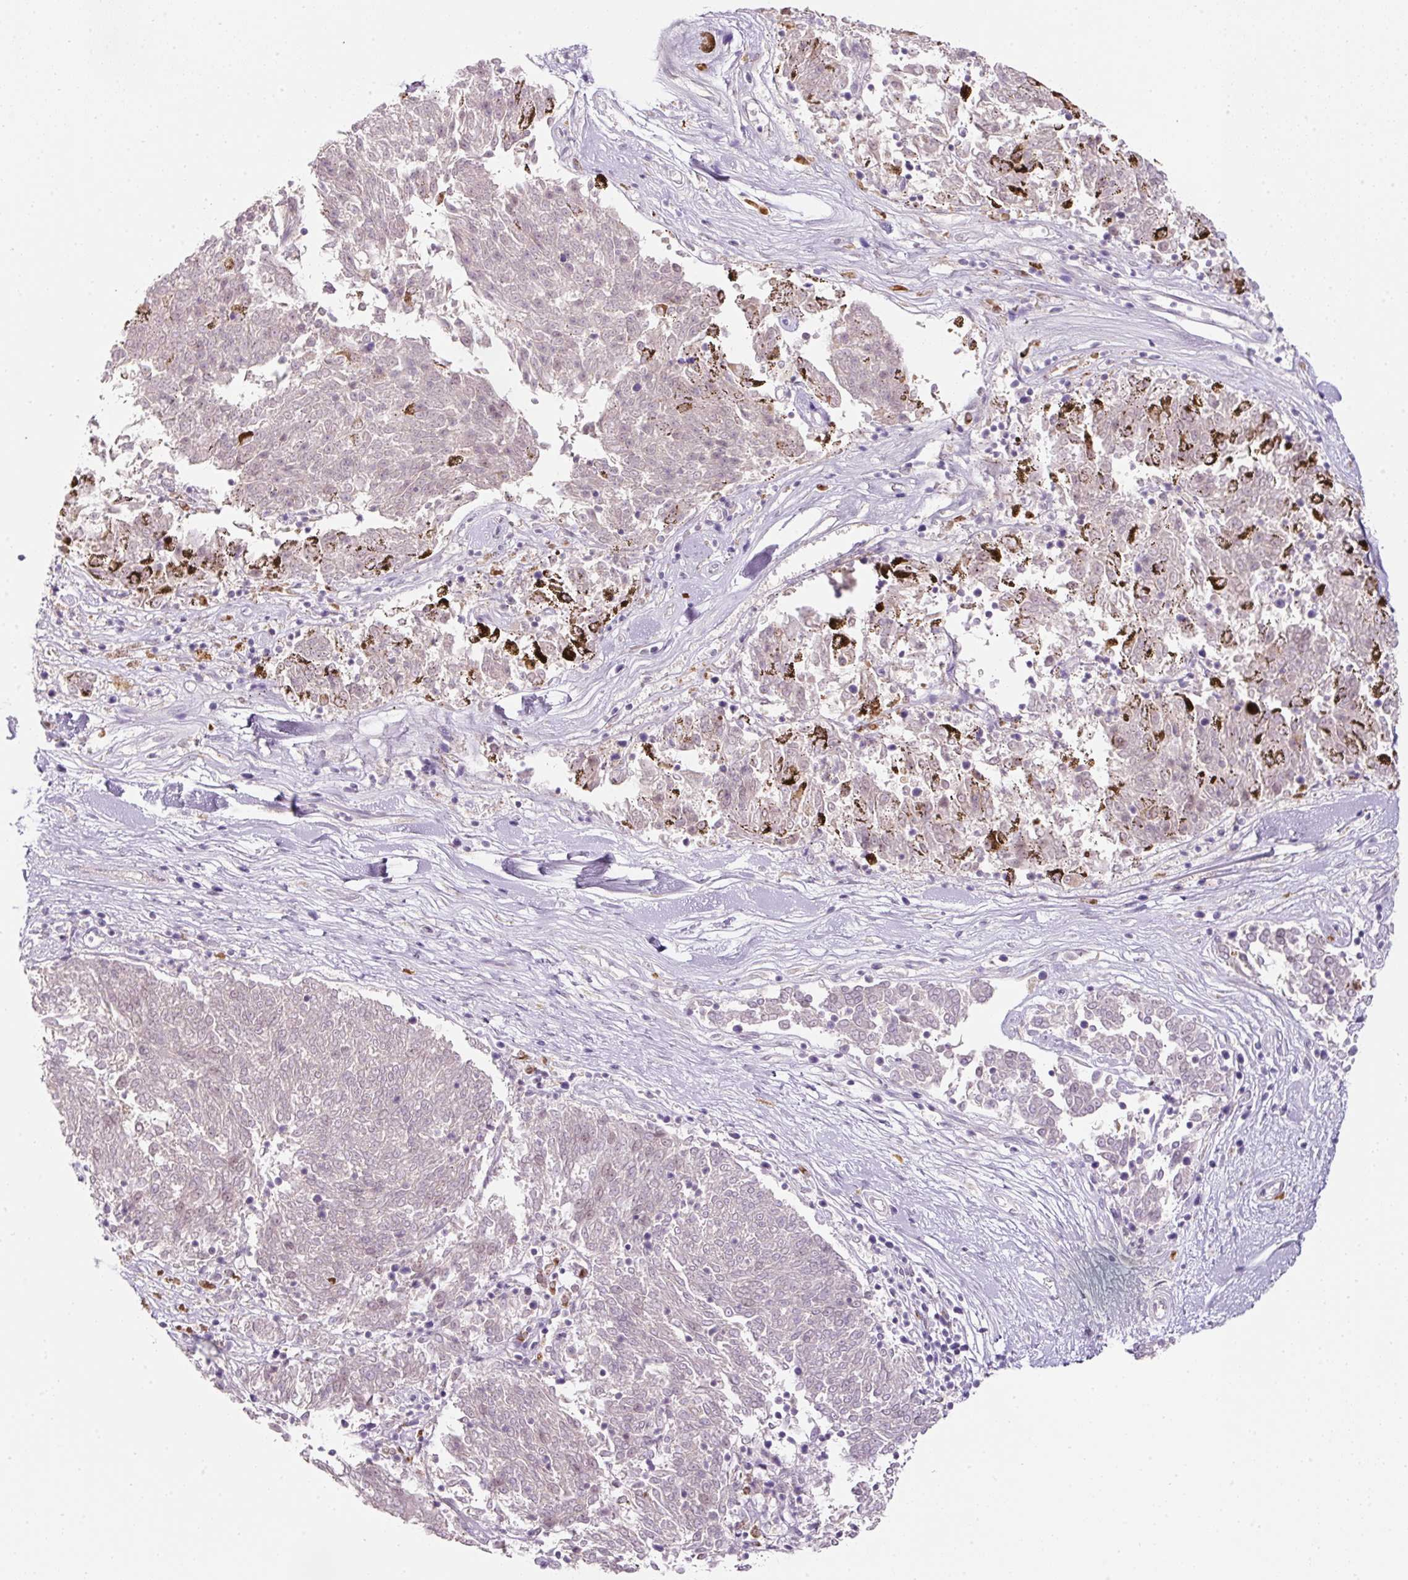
{"staining": {"intensity": "negative", "quantity": "none", "location": "none"}, "tissue": "melanoma", "cell_type": "Tumor cells", "image_type": "cancer", "snomed": [{"axis": "morphology", "description": "Malignant melanoma, NOS"}, {"axis": "topography", "description": "Skin"}], "caption": "Tumor cells are negative for brown protein staining in melanoma.", "gene": "NBPF11", "patient": {"sex": "female", "age": 72}}